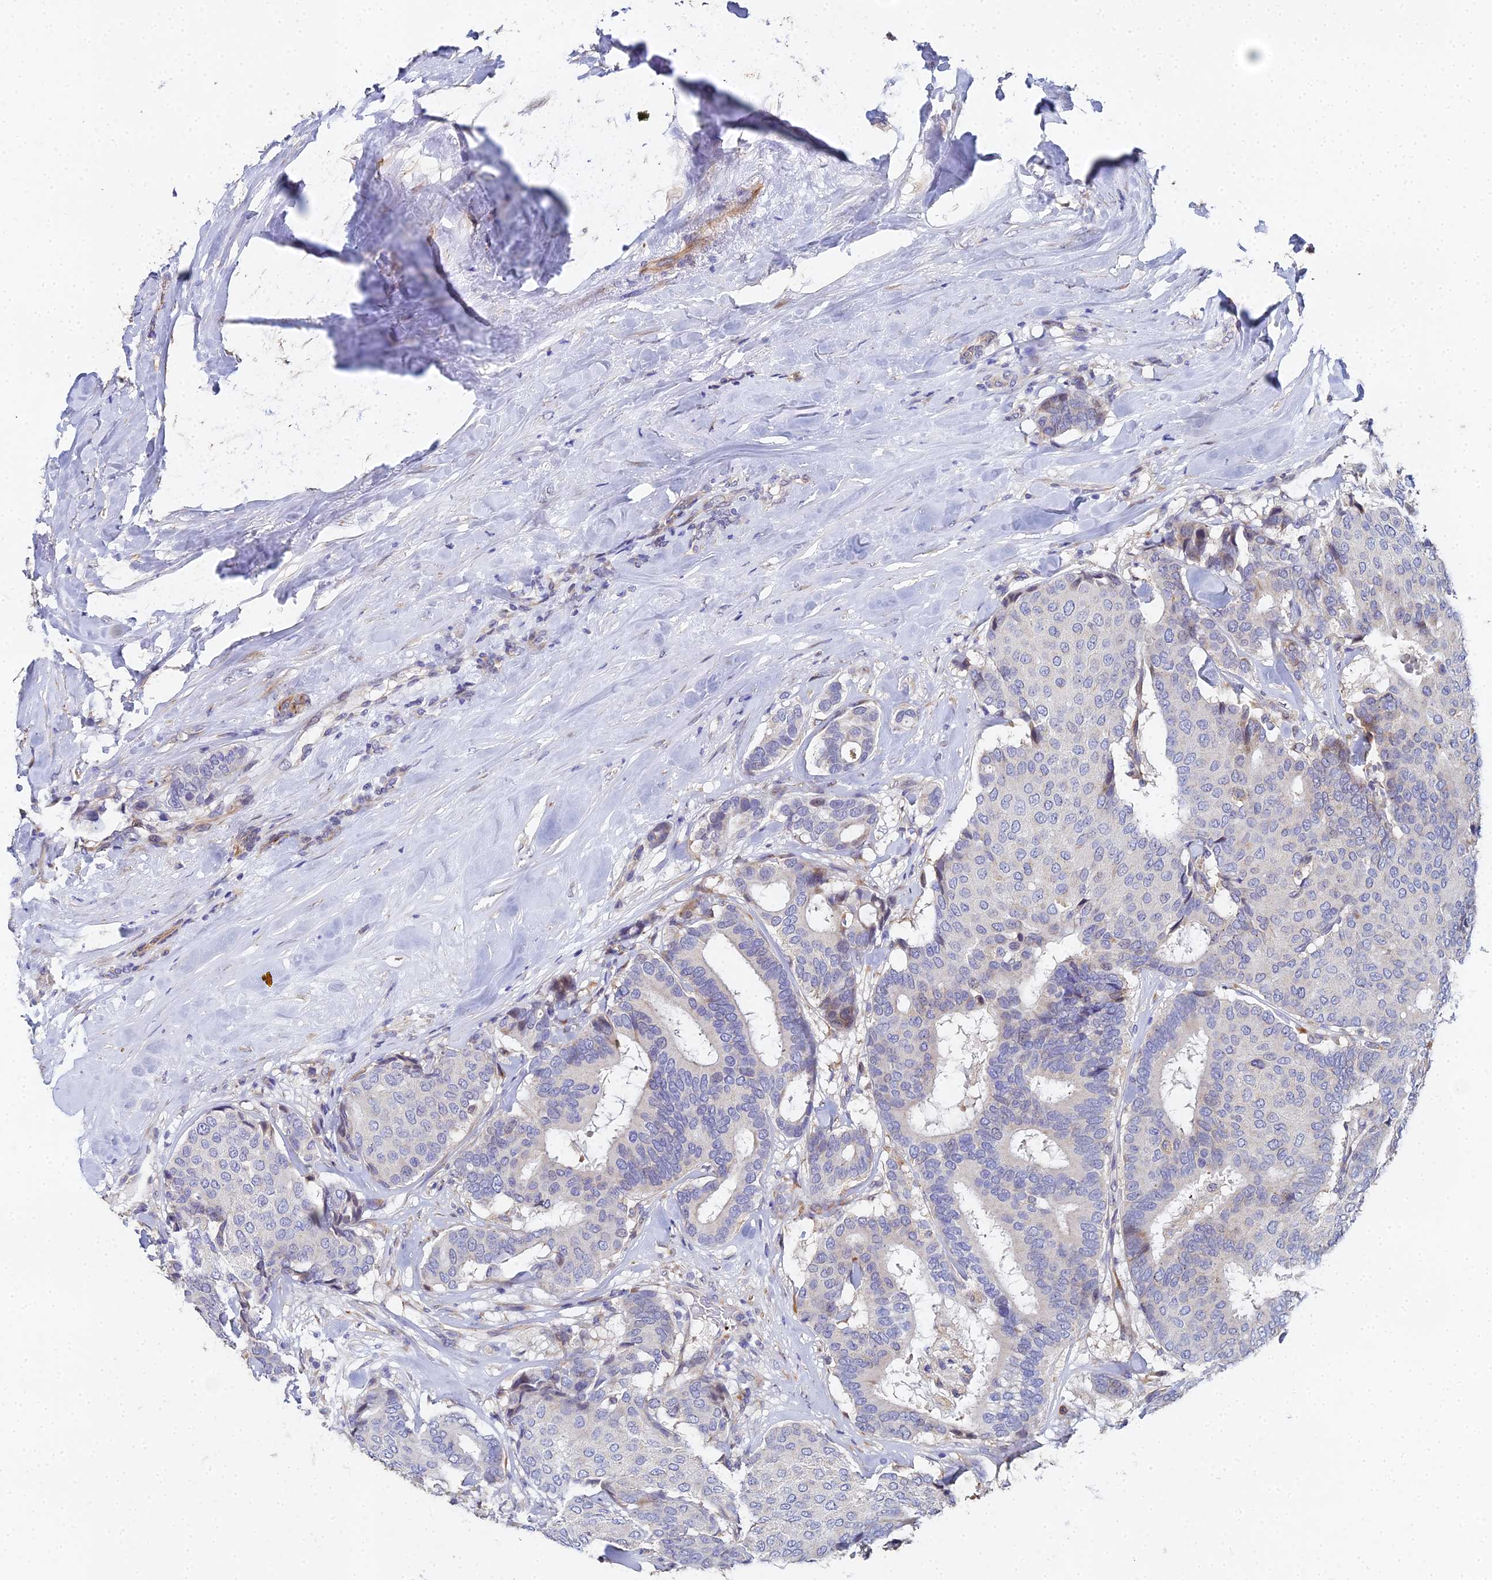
{"staining": {"intensity": "negative", "quantity": "none", "location": "none"}, "tissue": "breast cancer", "cell_type": "Tumor cells", "image_type": "cancer", "snomed": [{"axis": "morphology", "description": "Duct carcinoma"}, {"axis": "topography", "description": "Breast"}], "caption": "IHC histopathology image of neoplastic tissue: breast cancer (intraductal carcinoma) stained with DAB shows no significant protein expression in tumor cells. Nuclei are stained in blue.", "gene": "ENSG00000268674", "patient": {"sex": "female", "age": 75}}